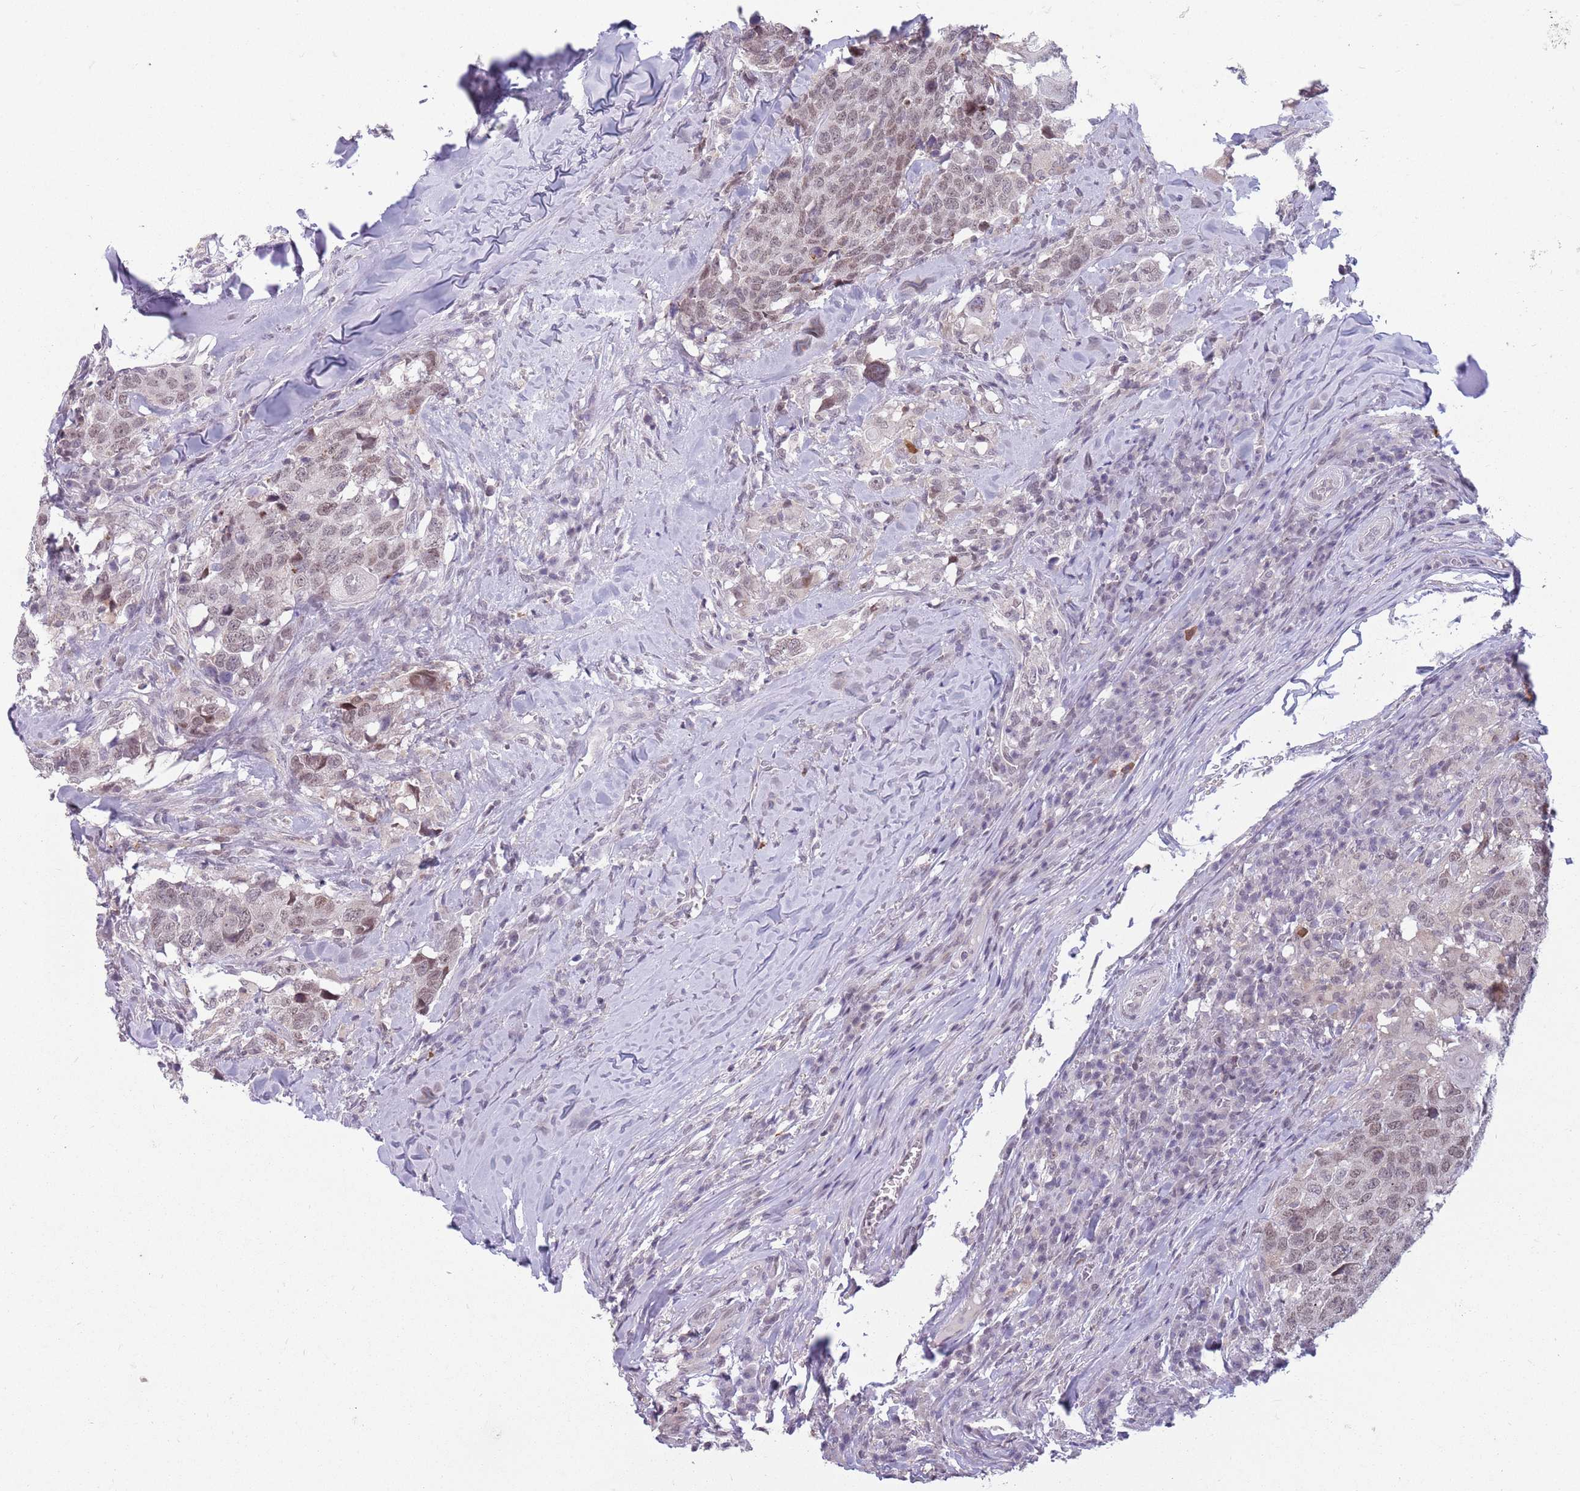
{"staining": {"intensity": "weak", "quantity": "25%-75%", "location": "nuclear"}, "tissue": "head and neck cancer", "cell_type": "Tumor cells", "image_type": "cancer", "snomed": [{"axis": "morphology", "description": "Normal tissue, NOS"}, {"axis": "morphology", "description": "Squamous cell carcinoma, NOS"}, {"axis": "topography", "description": "Skeletal muscle"}, {"axis": "topography", "description": "Vascular tissue"}, {"axis": "topography", "description": "Peripheral nerve tissue"}, {"axis": "topography", "description": "Head-Neck"}], "caption": "This photomicrograph displays squamous cell carcinoma (head and neck) stained with immunohistochemistry to label a protein in brown. The nuclear of tumor cells show weak positivity for the protein. Nuclei are counter-stained blue.", "gene": "ZNF574", "patient": {"sex": "male", "age": 66}}